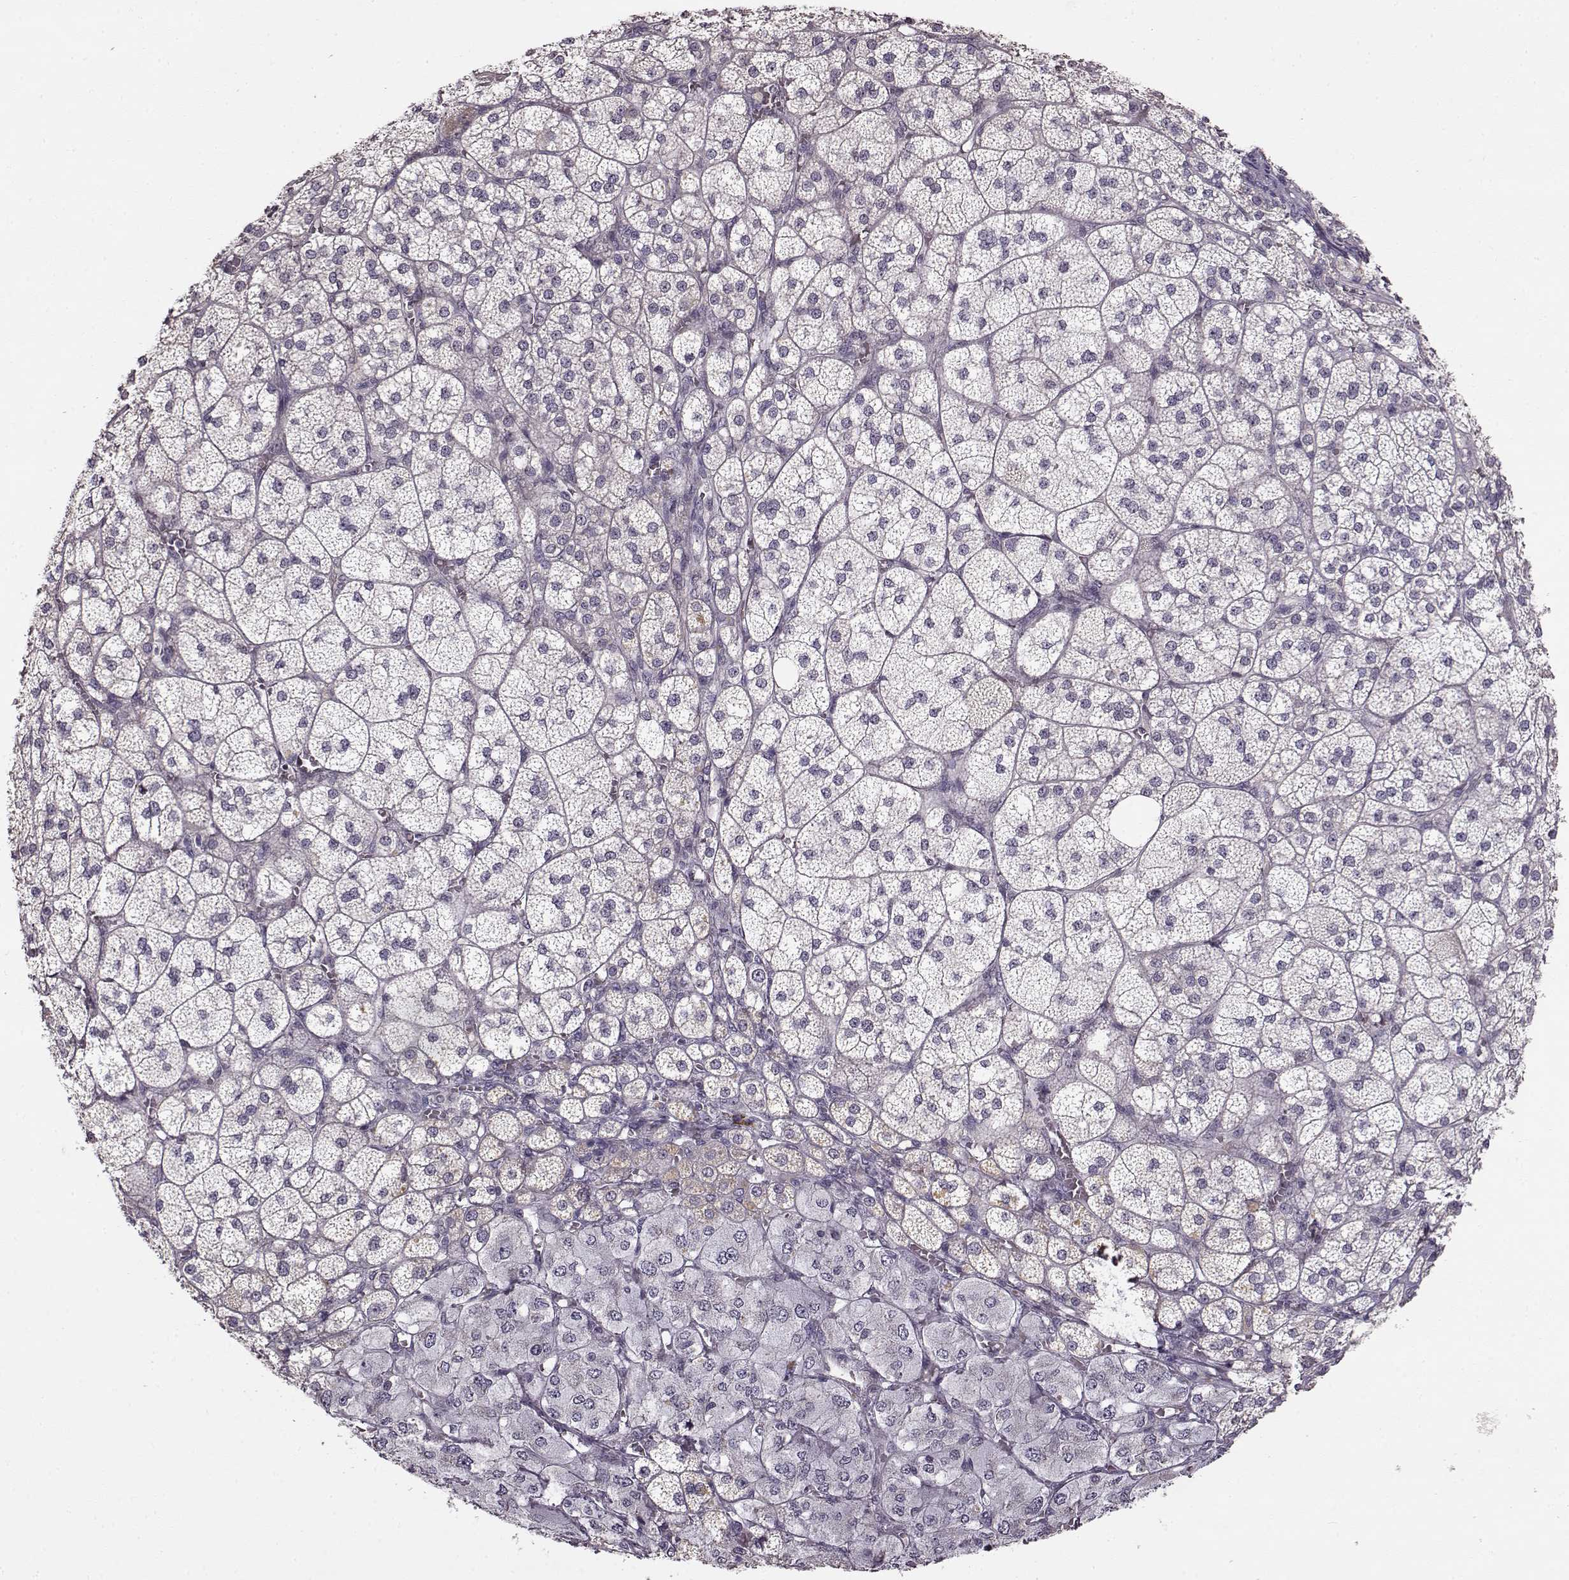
{"staining": {"intensity": "weak", "quantity": "<25%", "location": "cytoplasmic/membranous"}, "tissue": "adrenal gland", "cell_type": "Glandular cells", "image_type": "normal", "snomed": [{"axis": "morphology", "description": "Normal tissue, NOS"}, {"axis": "topography", "description": "Adrenal gland"}], "caption": "IHC photomicrograph of normal adrenal gland stained for a protein (brown), which displays no staining in glandular cells.", "gene": "FSHB", "patient": {"sex": "female", "age": 60}}